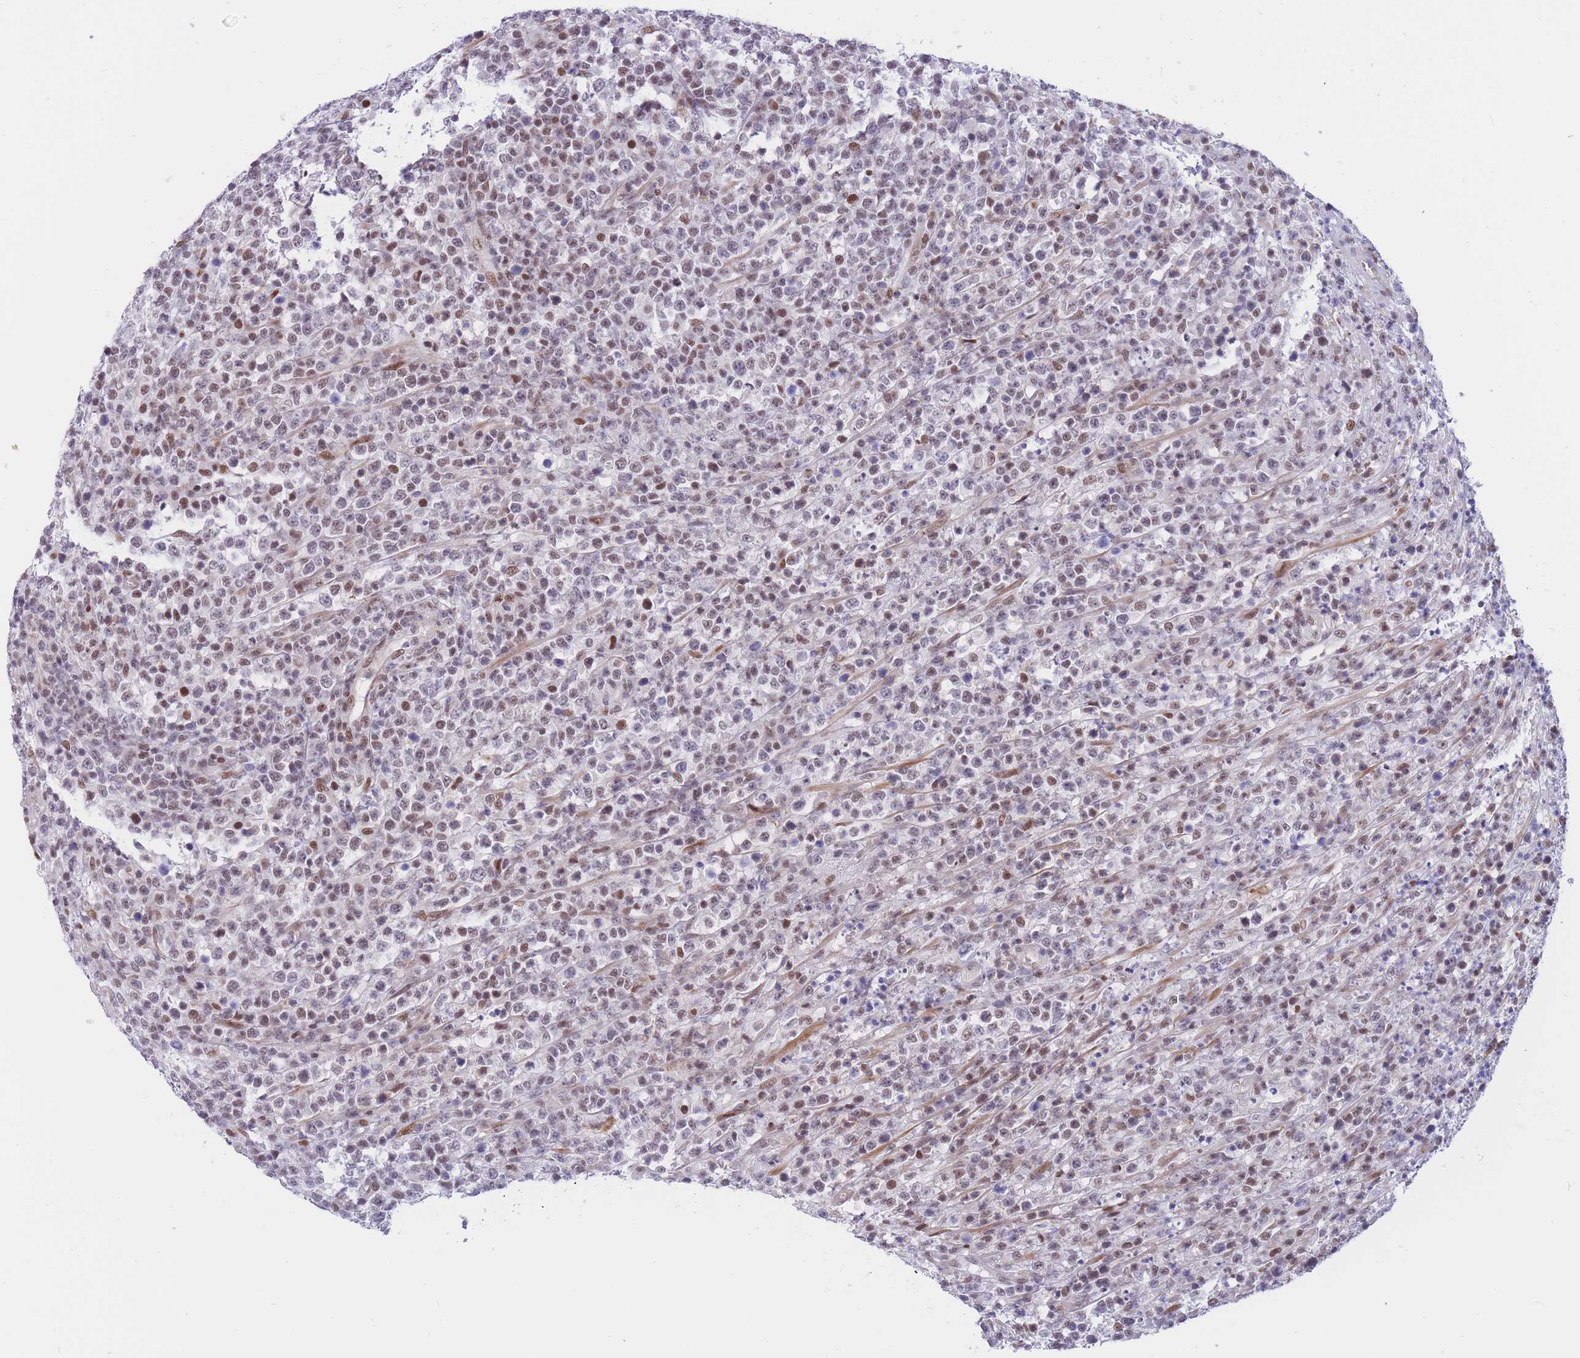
{"staining": {"intensity": "weak", "quantity": "<25%", "location": "nuclear"}, "tissue": "lymphoma", "cell_type": "Tumor cells", "image_type": "cancer", "snomed": [{"axis": "morphology", "description": "Malignant lymphoma, non-Hodgkin's type, High grade"}, {"axis": "topography", "description": "Colon"}], "caption": "The photomicrograph exhibits no staining of tumor cells in high-grade malignant lymphoma, non-Hodgkin's type. (DAB immunohistochemistry (IHC) with hematoxylin counter stain).", "gene": "BCL9L", "patient": {"sex": "female", "age": 53}}